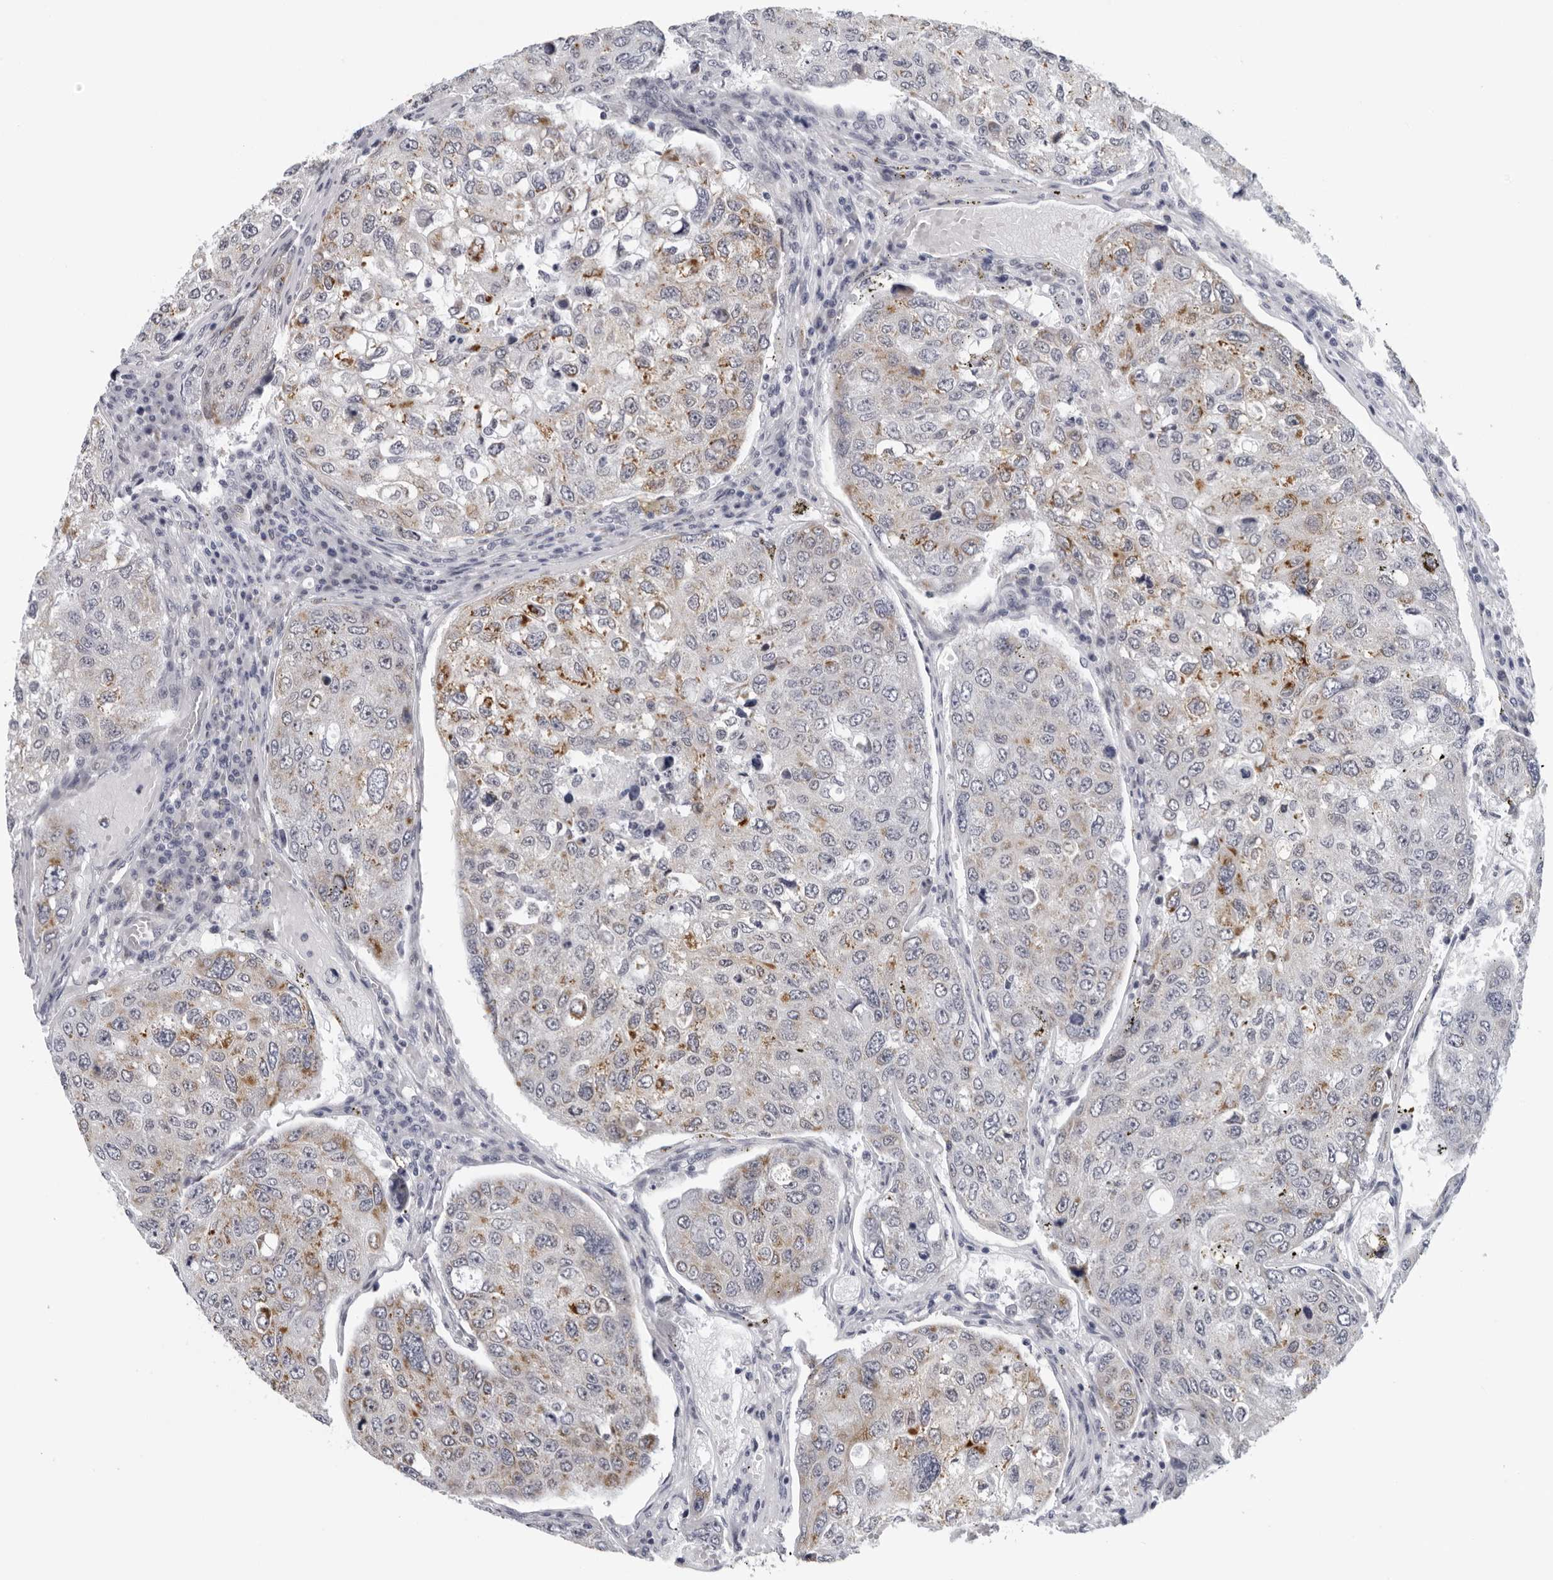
{"staining": {"intensity": "moderate", "quantity": "<25%", "location": "cytoplasmic/membranous"}, "tissue": "urothelial cancer", "cell_type": "Tumor cells", "image_type": "cancer", "snomed": [{"axis": "morphology", "description": "Urothelial carcinoma, High grade"}, {"axis": "topography", "description": "Lymph node"}, {"axis": "topography", "description": "Urinary bladder"}], "caption": "Moderate cytoplasmic/membranous staining is seen in about <25% of tumor cells in high-grade urothelial carcinoma. The staining is performed using DAB brown chromogen to label protein expression. The nuclei are counter-stained blue using hematoxylin.", "gene": "CPT2", "patient": {"sex": "male", "age": 51}}